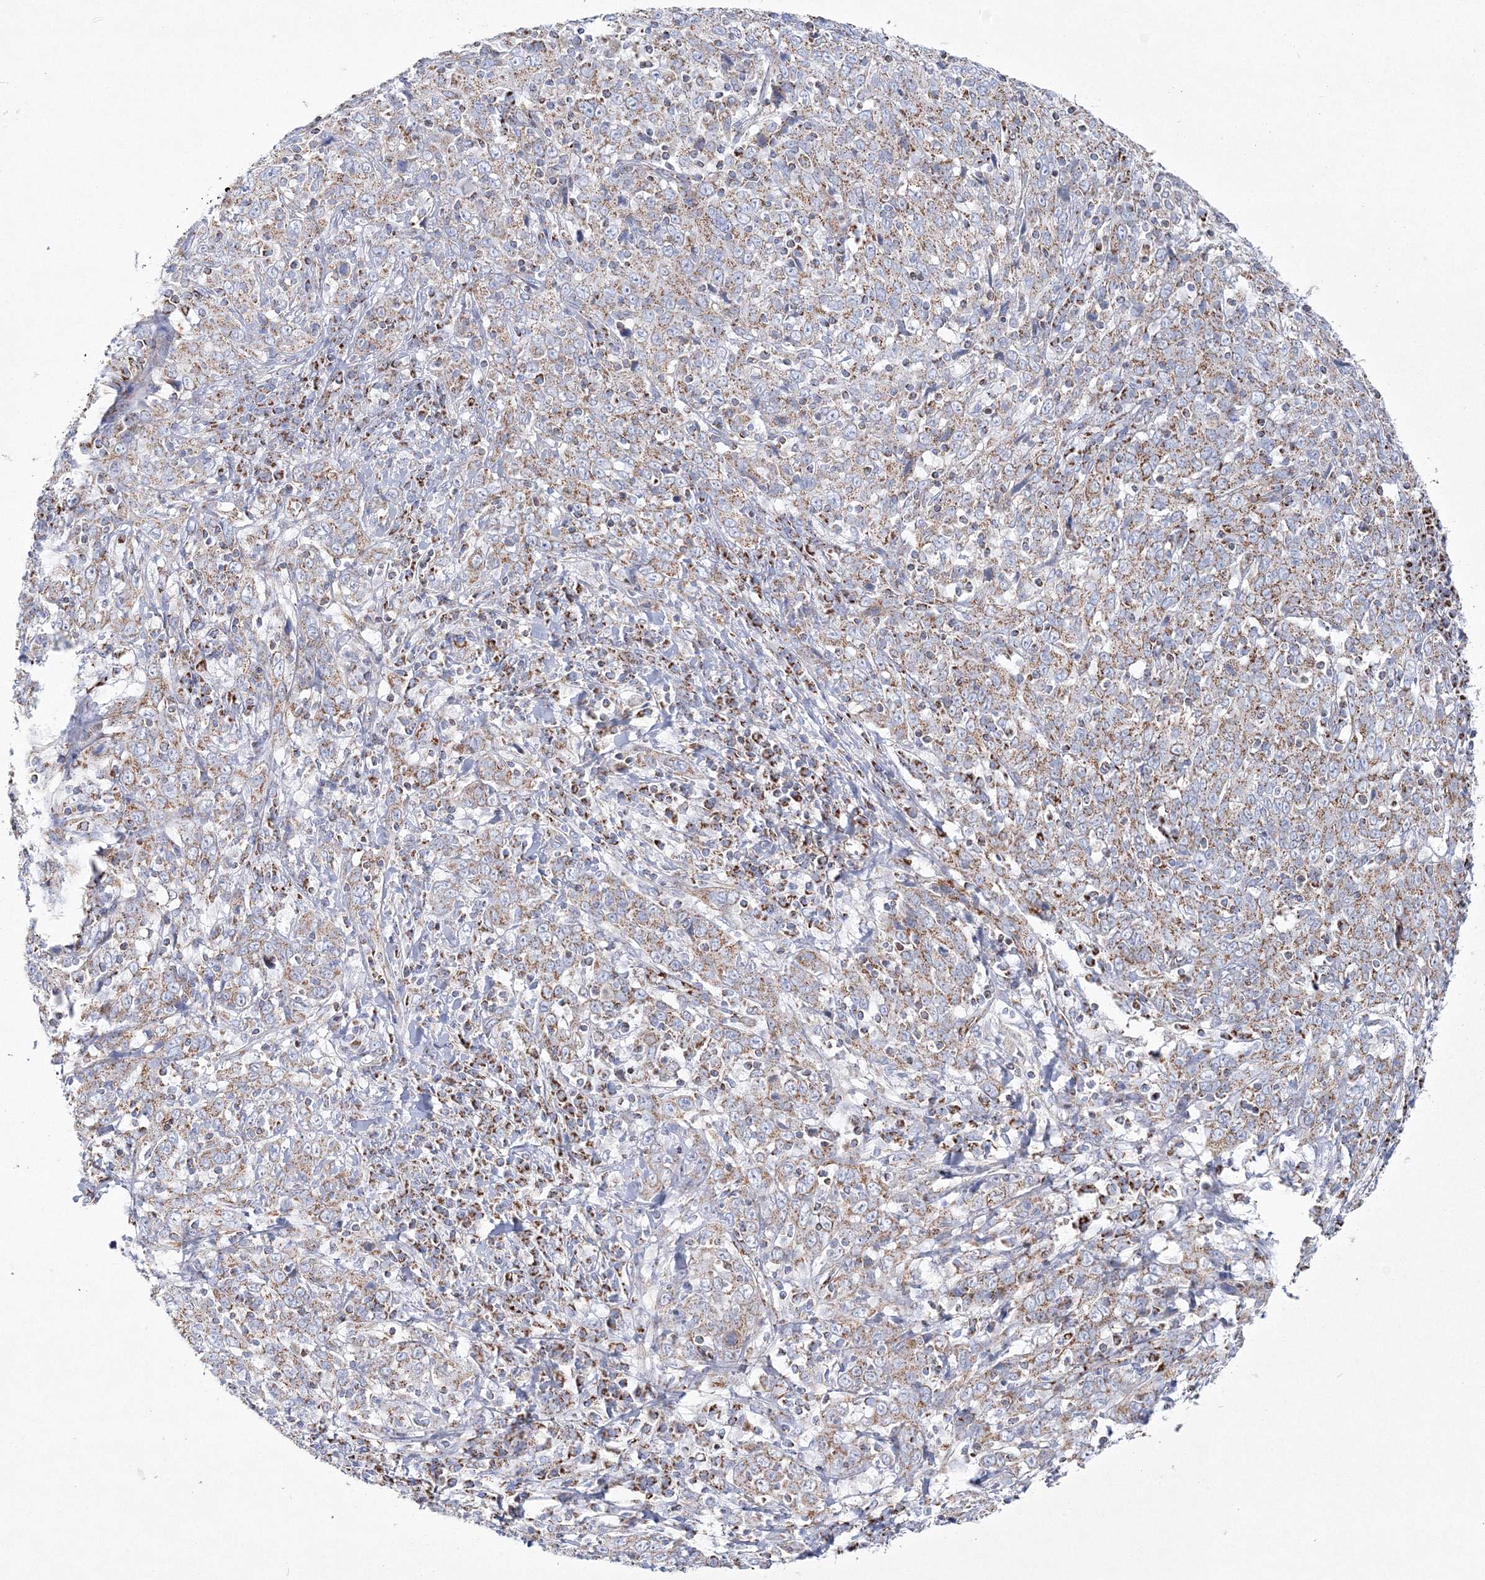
{"staining": {"intensity": "weak", "quantity": "25%-75%", "location": "cytoplasmic/membranous"}, "tissue": "cervical cancer", "cell_type": "Tumor cells", "image_type": "cancer", "snomed": [{"axis": "morphology", "description": "Squamous cell carcinoma, NOS"}, {"axis": "topography", "description": "Cervix"}], "caption": "There is low levels of weak cytoplasmic/membranous expression in tumor cells of cervical squamous cell carcinoma, as demonstrated by immunohistochemical staining (brown color).", "gene": "HIBCH", "patient": {"sex": "female", "age": 46}}